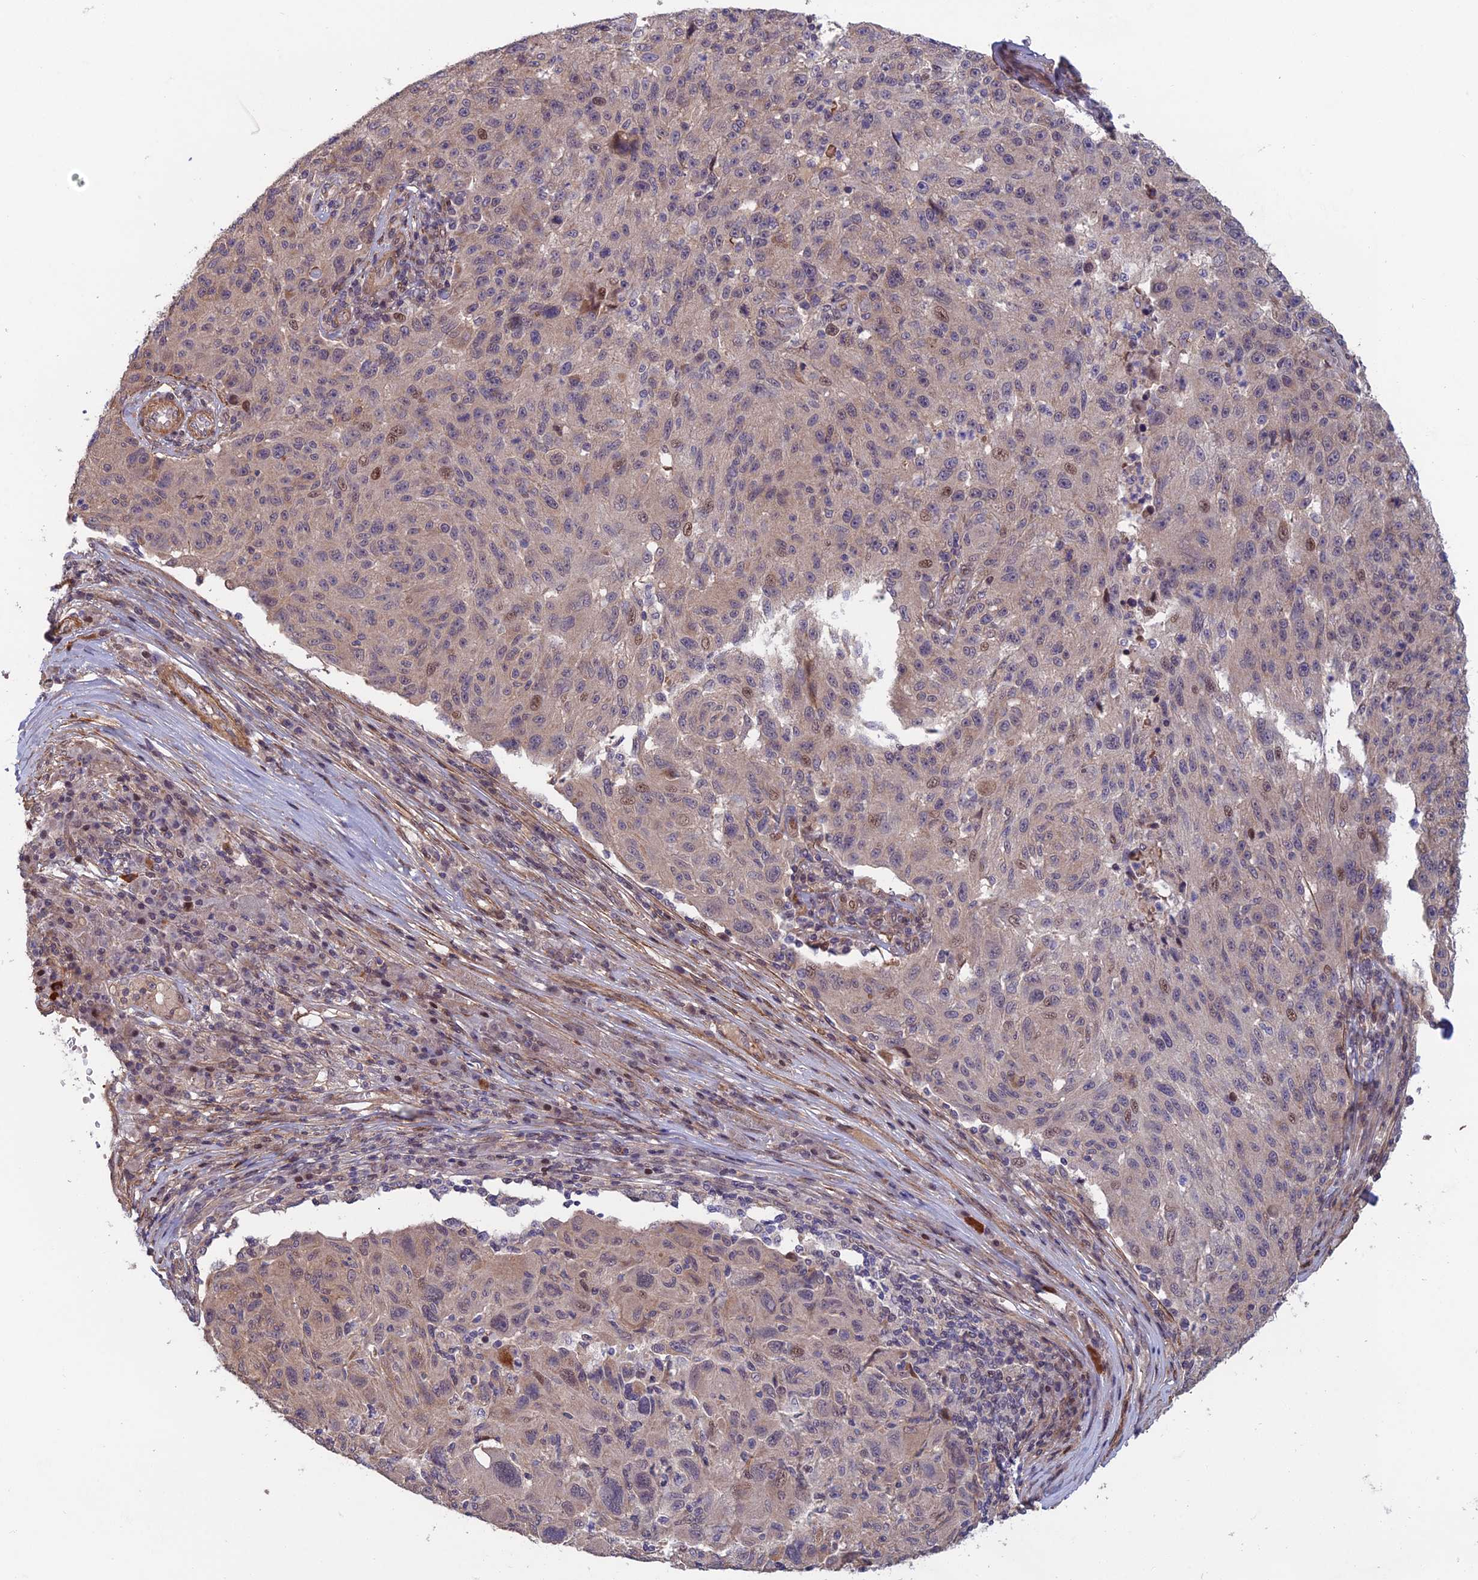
{"staining": {"intensity": "moderate", "quantity": "<25%", "location": "nuclear"}, "tissue": "melanoma", "cell_type": "Tumor cells", "image_type": "cancer", "snomed": [{"axis": "morphology", "description": "Malignant melanoma, NOS"}, {"axis": "topography", "description": "Skin"}], "caption": "Melanoma tissue reveals moderate nuclear staining in about <25% of tumor cells (Stains: DAB in brown, nuclei in blue, Microscopy: brightfield microscopy at high magnification).", "gene": "CCDC183", "patient": {"sex": "male", "age": 53}}